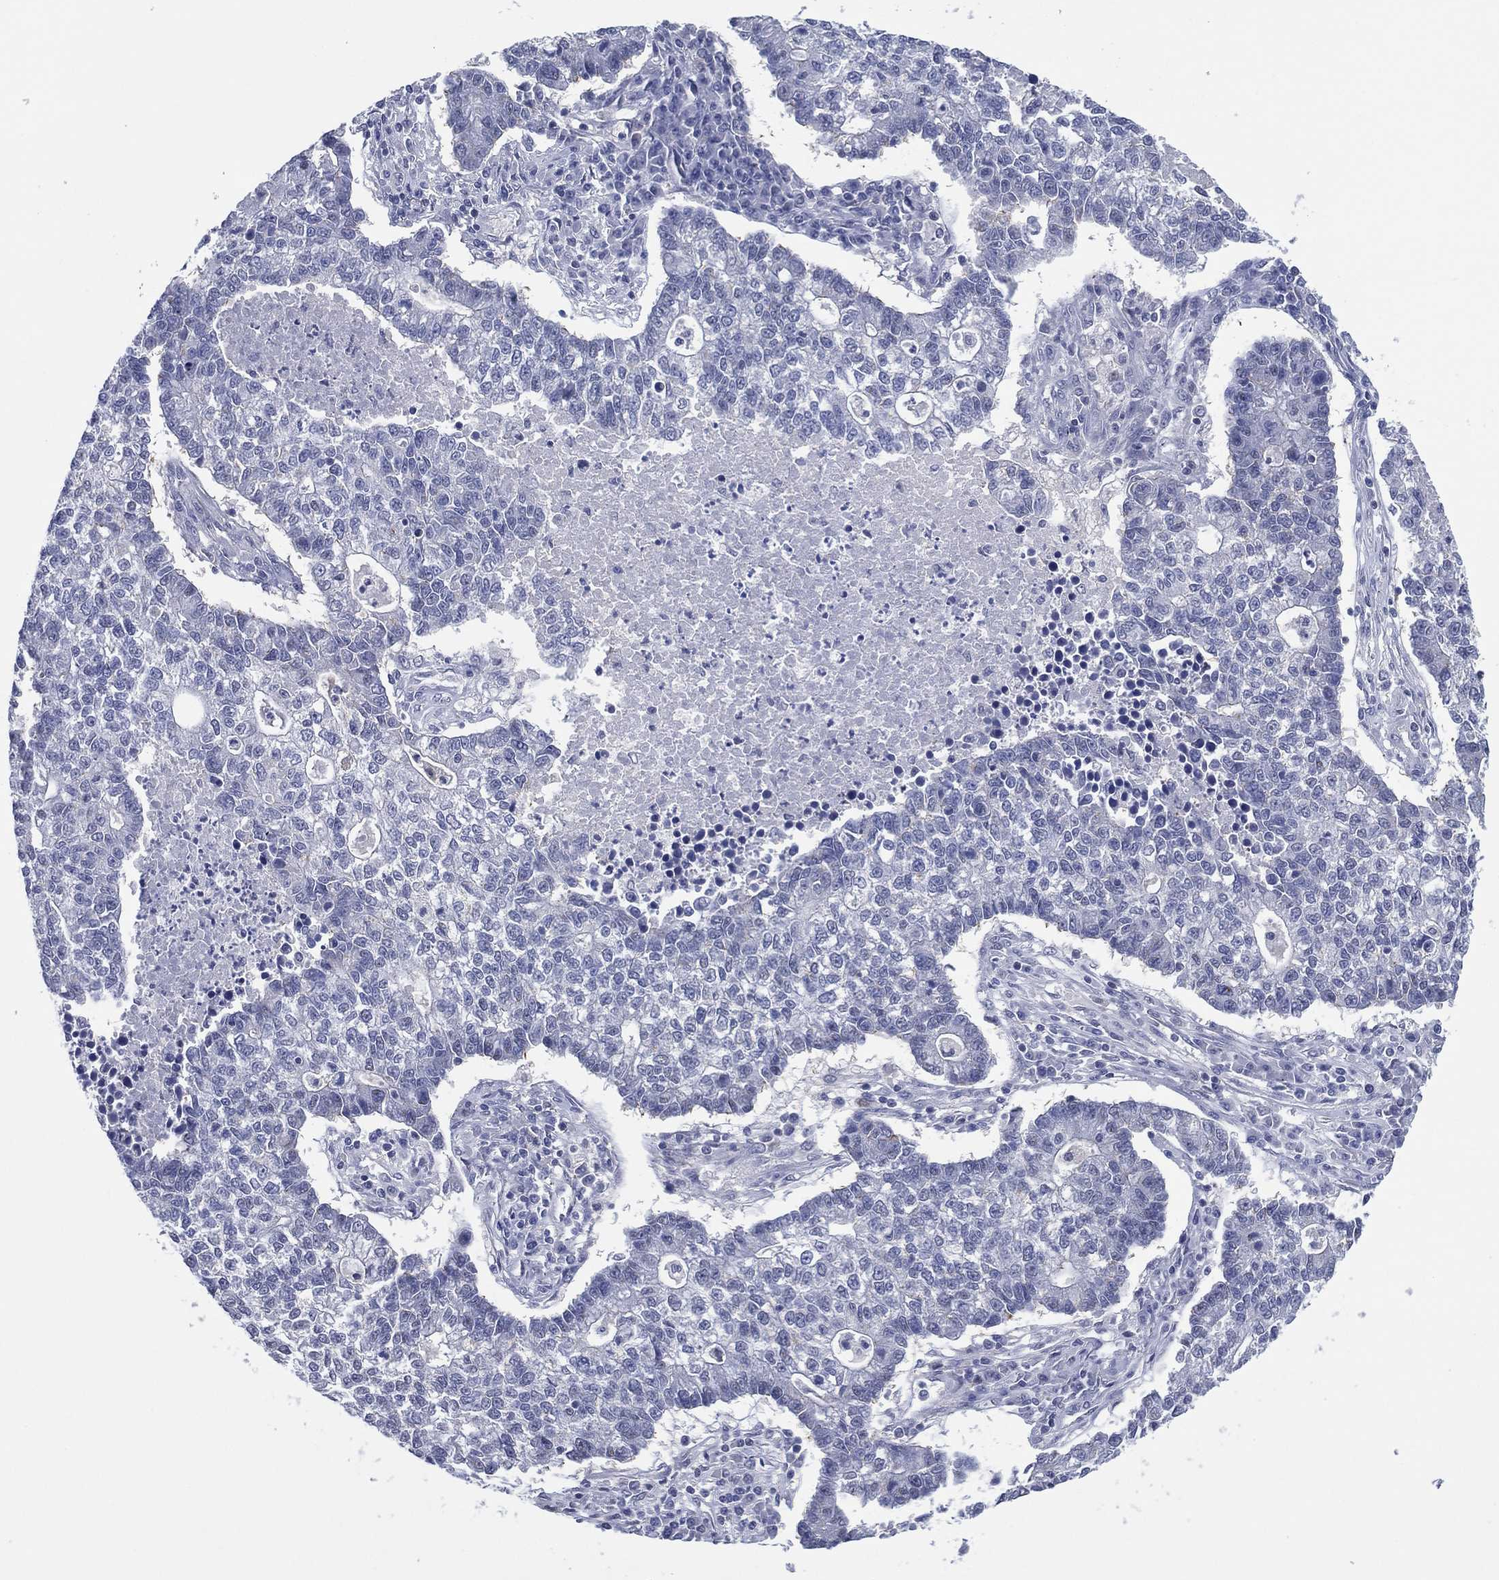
{"staining": {"intensity": "negative", "quantity": "none", "location": "none"}, "tissue": "lung cancer", "cell_type": "Tumor cells", "image_type": "cancer", "snomed": [{"axis": "morphology", "description": "Adenocarcinoma, NOS"}, {"axis": "topography", "description": "Lung"}], "caption": "There is no significant positivity in tumor cells of lung adenocarcinoma.", "gene": "TRIM31", "patient": {"sex": "male", "age": 57}}